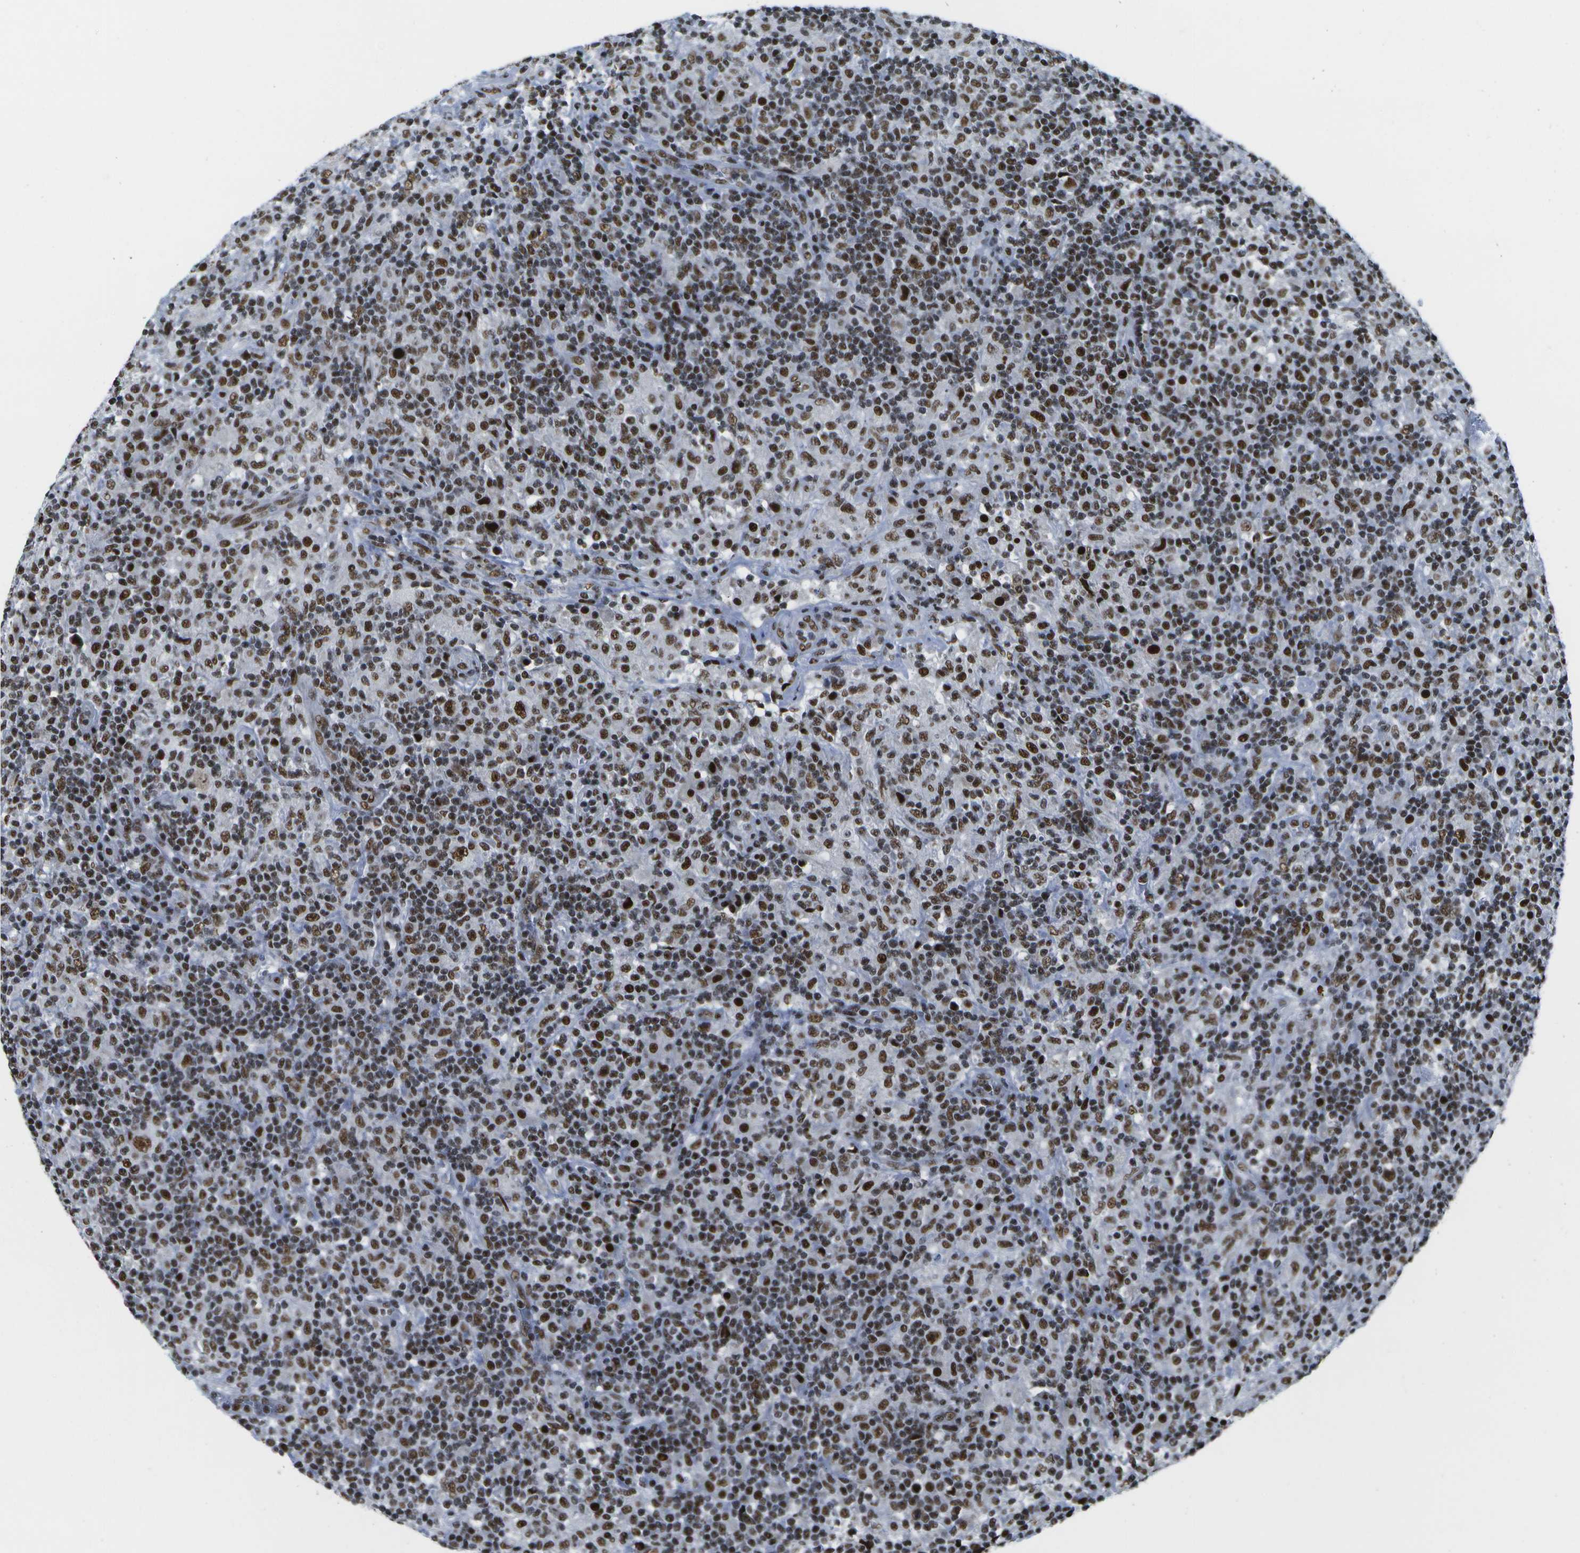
{"staining": {"intensity": "strong", "quantity": ">75%", "location": "nuclear"}, "tissue": "lymphoma", "cell_type": "Tumor cells", "image_type": "cancer", "snomed": [{"axis": "morphology", "description": "Hodgkin's disease, NOS"}, {"axis": "topography", "description": "Lymph node"}], "caption": "Strong nuclear protein positivity is appreciated in about >75% of tumor cells in Hodgkin's disease.", "gene": "NSRP1", "patient": {"sex": "male", "age": 70}}